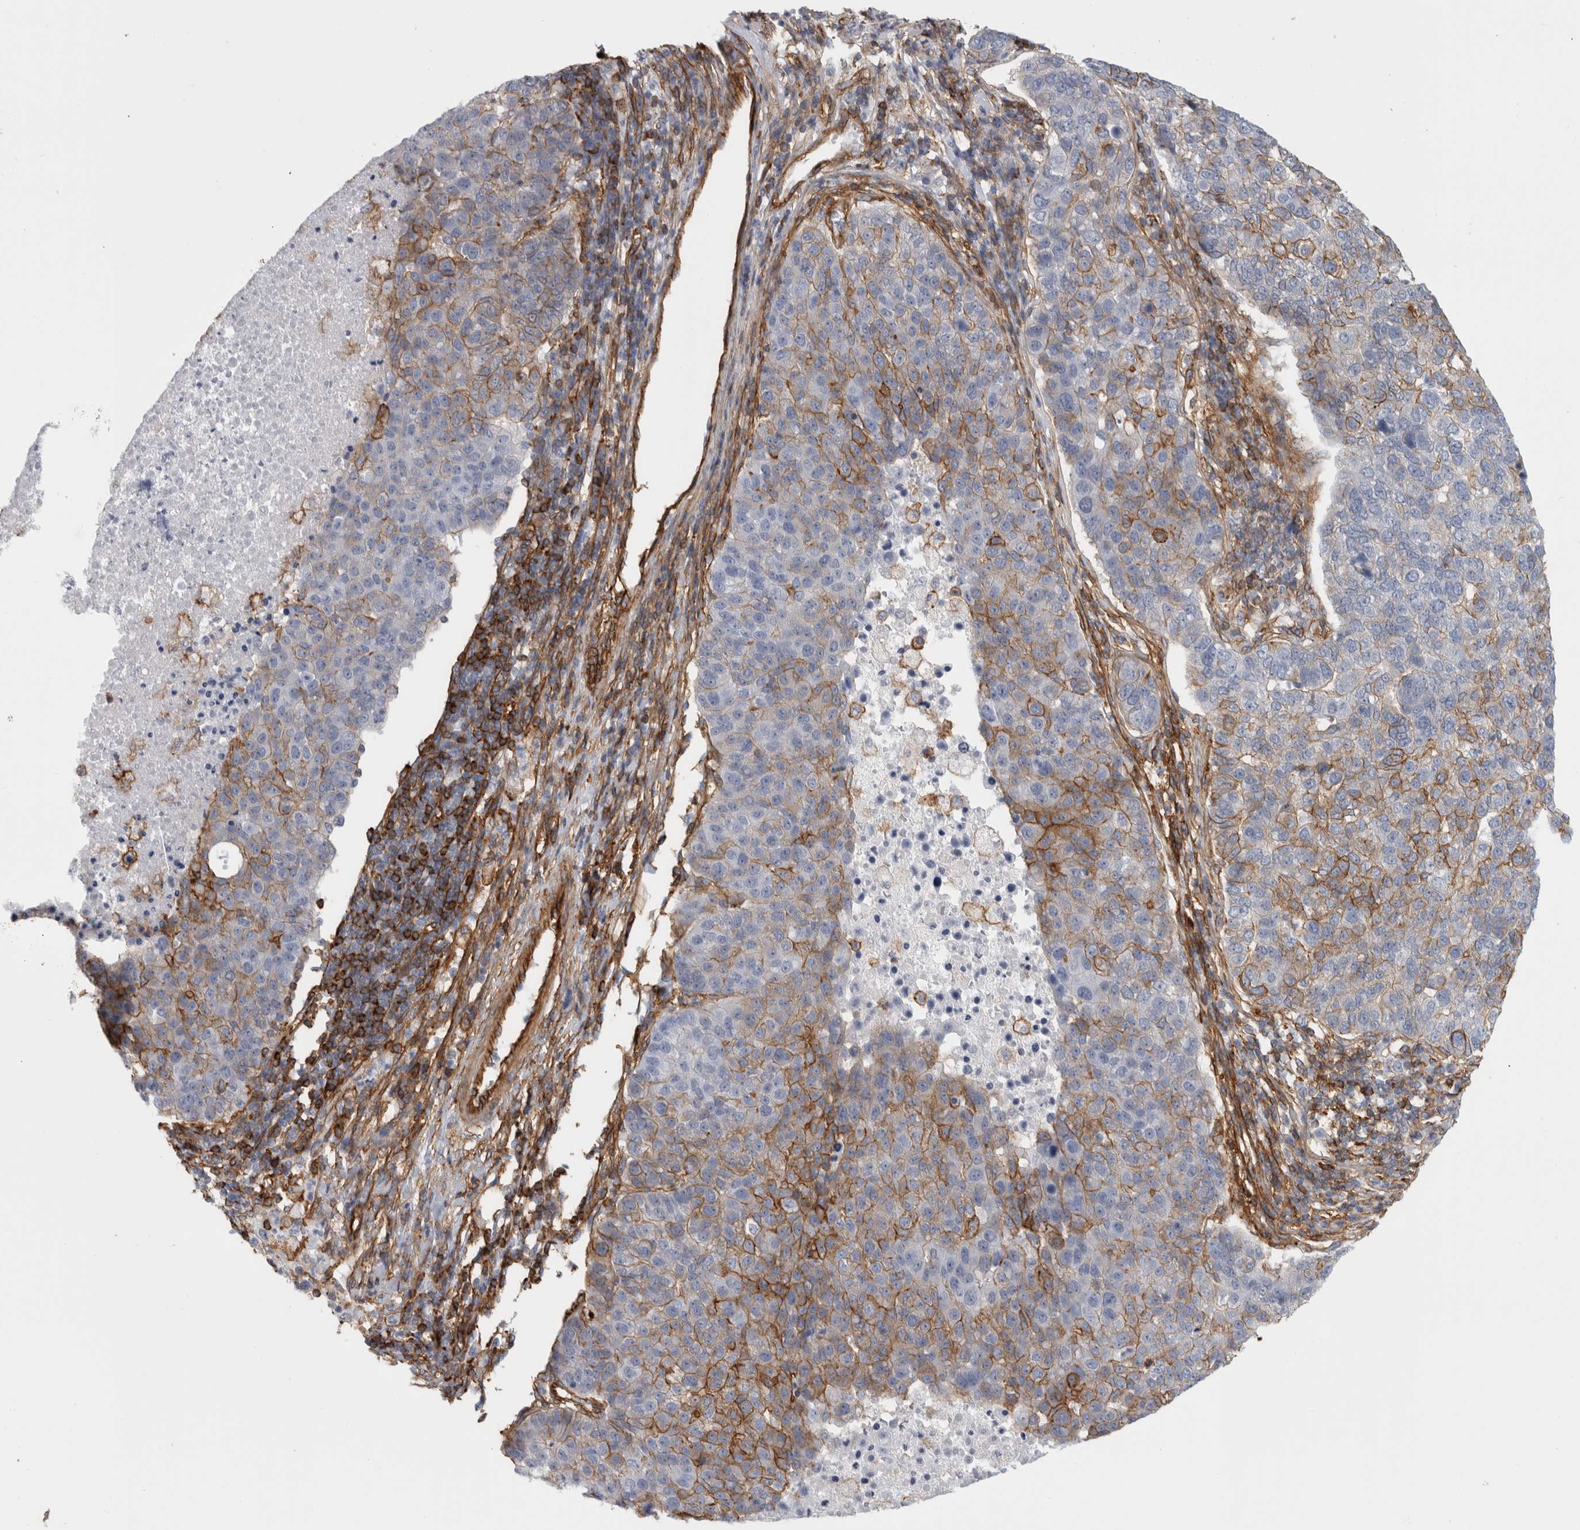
{"staining": {"intensity": "moderate", "quantity": "25%-75%", "location": "cytoplasmic/membranous"}, "tissue": "pancreatic cancer", "cell_type": "Tumor cells", "image_type": "cancer", "snomed": [{"axis": "morphology", "description": "Adenocarcinoma, NOS"}, {"axis": "topography", "description": "Pancreas"}], "caption": "High-power microscopy captured an immunohistochemistry (IHC) photomicrograph of adenocarcinoma (pancreatic), revealing moderate cytoplasmic/membranous positivity in about 25%-75% of tumor cells.", "gene": "AHNAK", "patient": {"sex": "female", "age": 61}}